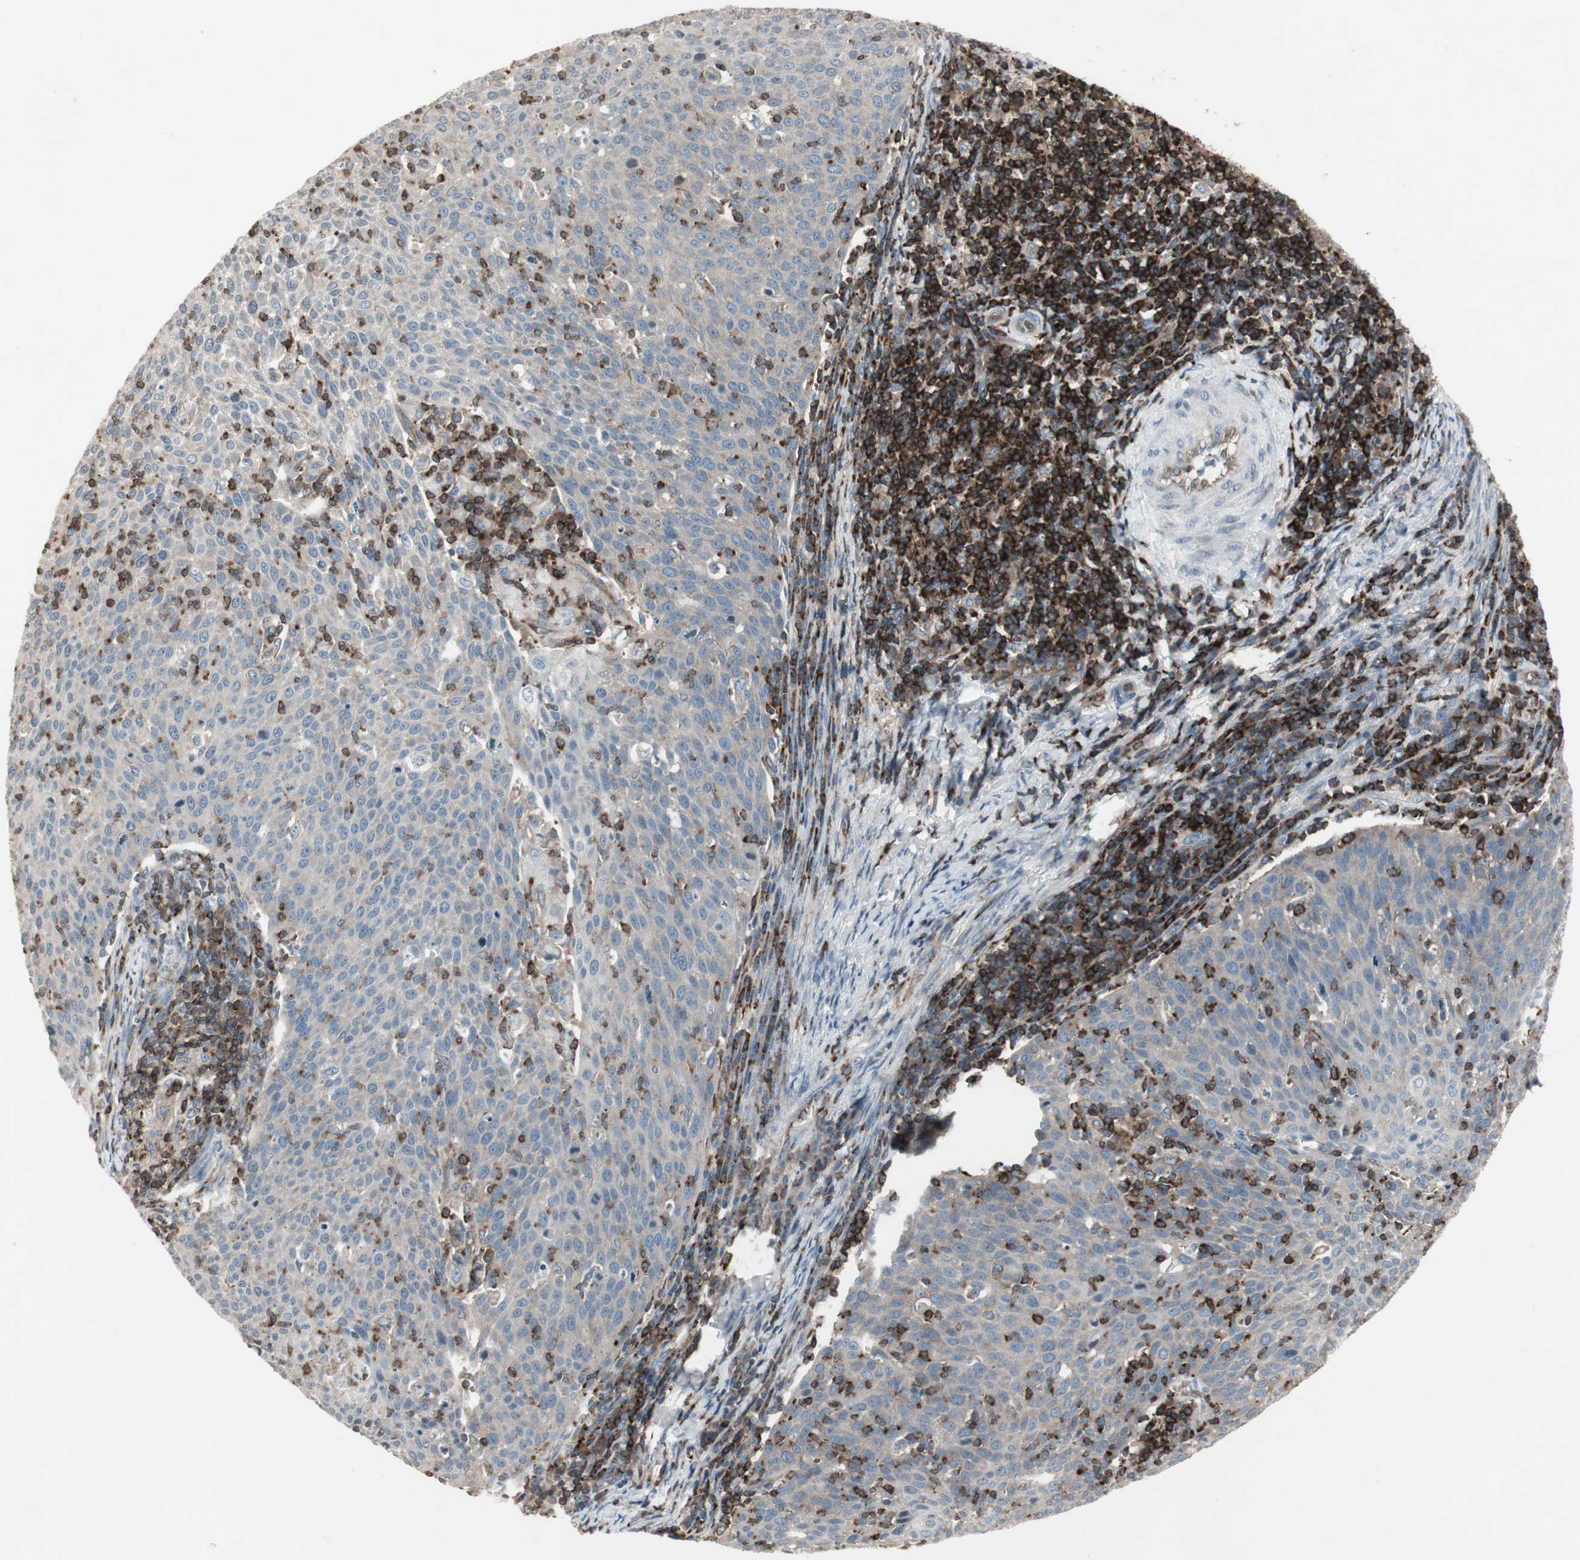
{"staining": {"intensity": "moderate", "quantity": "<25%", "location": "cytoplasmic/membranous"}, "tissue": "cervical cancer", "cell_type": "Tumor cells", "image_type": "cancer", "snomed": [{"axis": "morphology", "description": "Squamous cell carcinoma, NOS"}, {"axis": "topography", "description": "Cervix"}], "caption": "Cervical cancer was stained to show a protein in brown. There is low levels of moderate cytoplasmic/membranous expression in approximately <25% of tumor cells. (Brightfield microscopy of DAB IHC at high magnification).", "gene": "ARHGEF1", "patient": {"sex": "female", "age": 38}}